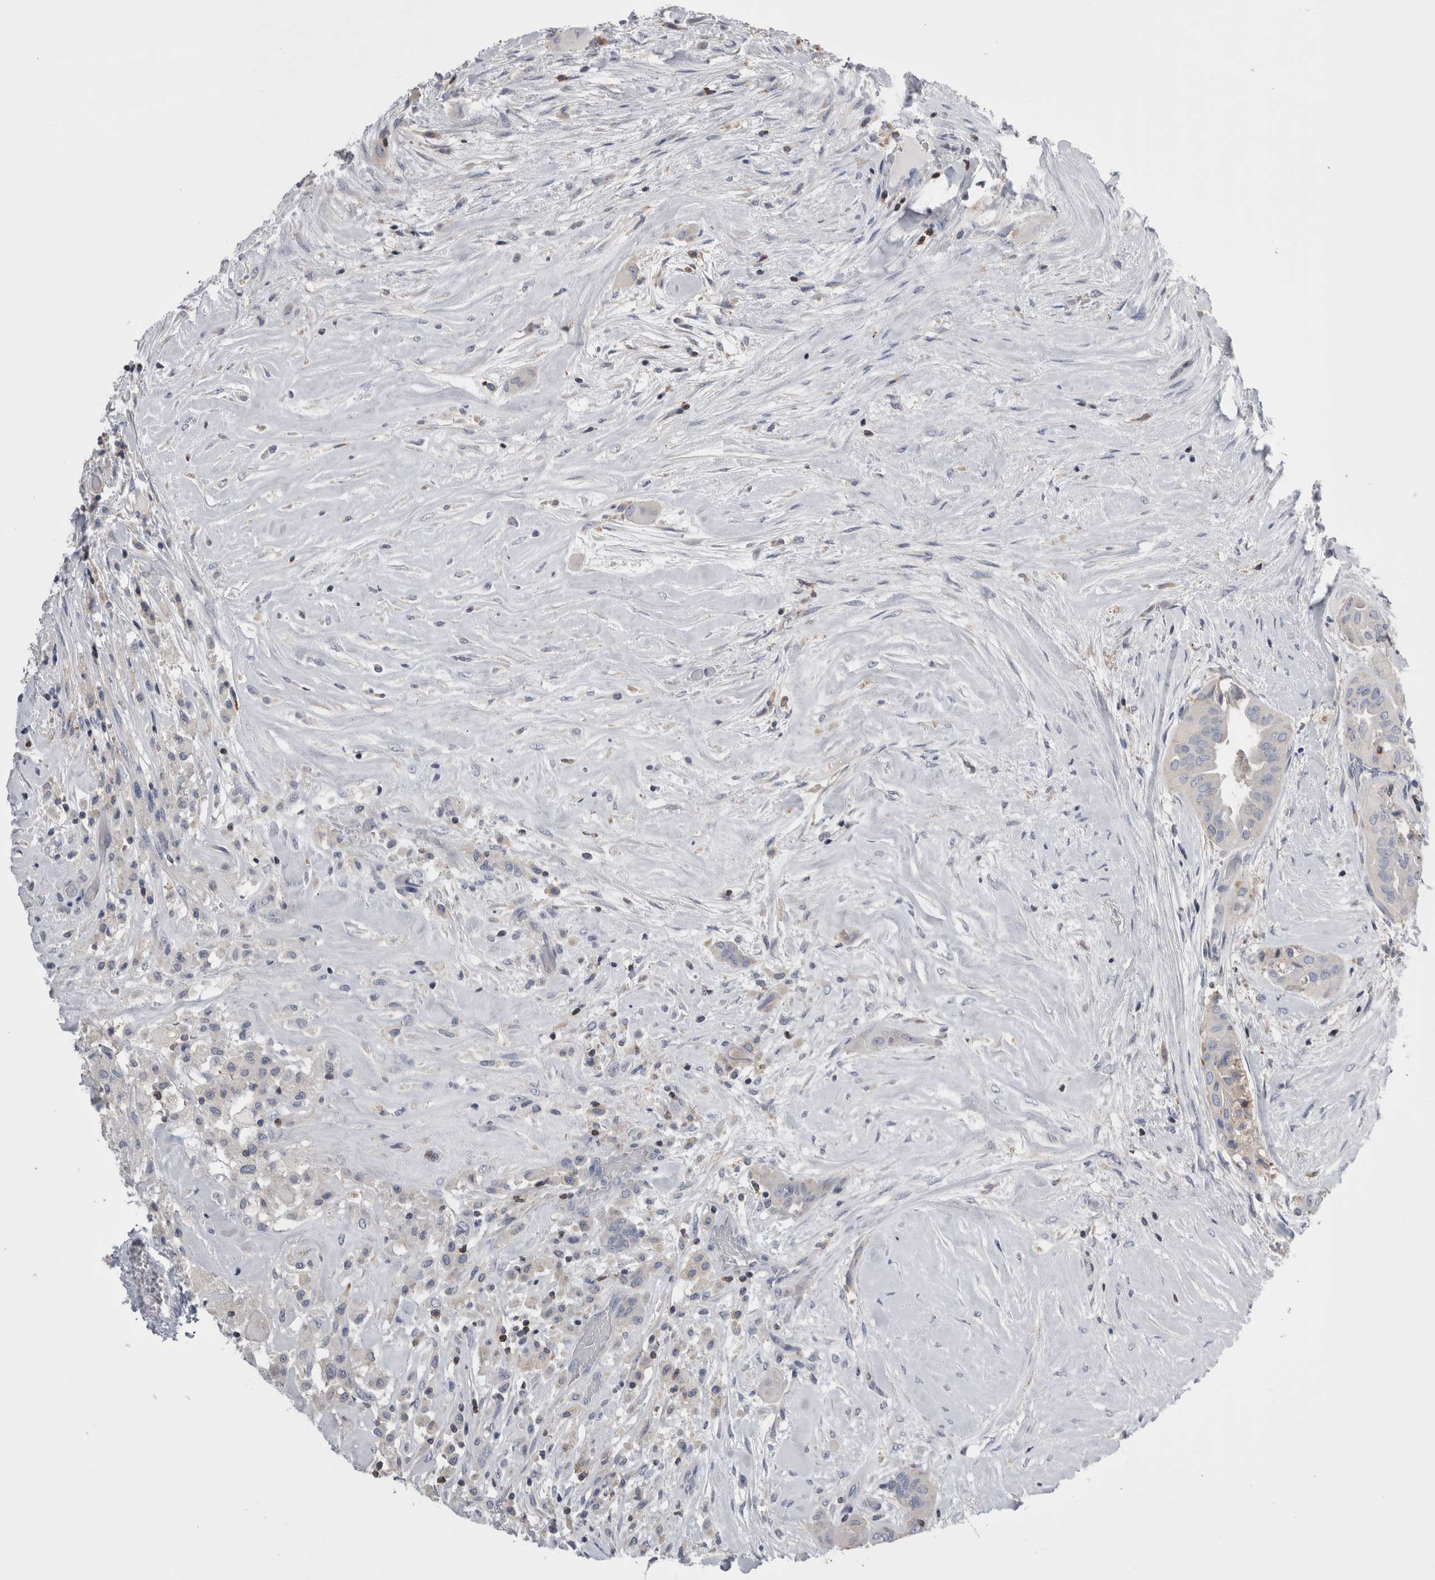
{"staining": {"intensity": "weak", "quantity": "<25%", "location": "cytoplasmic/membranous"}, "tissue": "thyroid cancer", "cell_type": "Tumor cells", "image_type": "cancer", "snomed": [{"axis": "morphology", "description": "Papillary adenocarcinoma, NOS"}, {"axis": "topography", "description": "Thyroid gland"}], "caption": "IHC of thyroid papillary adenocarcinoma exhibits no positivity in tumor cells.", "gene": "DCTN6", "patient": {"sex": "female", "age": 59}}